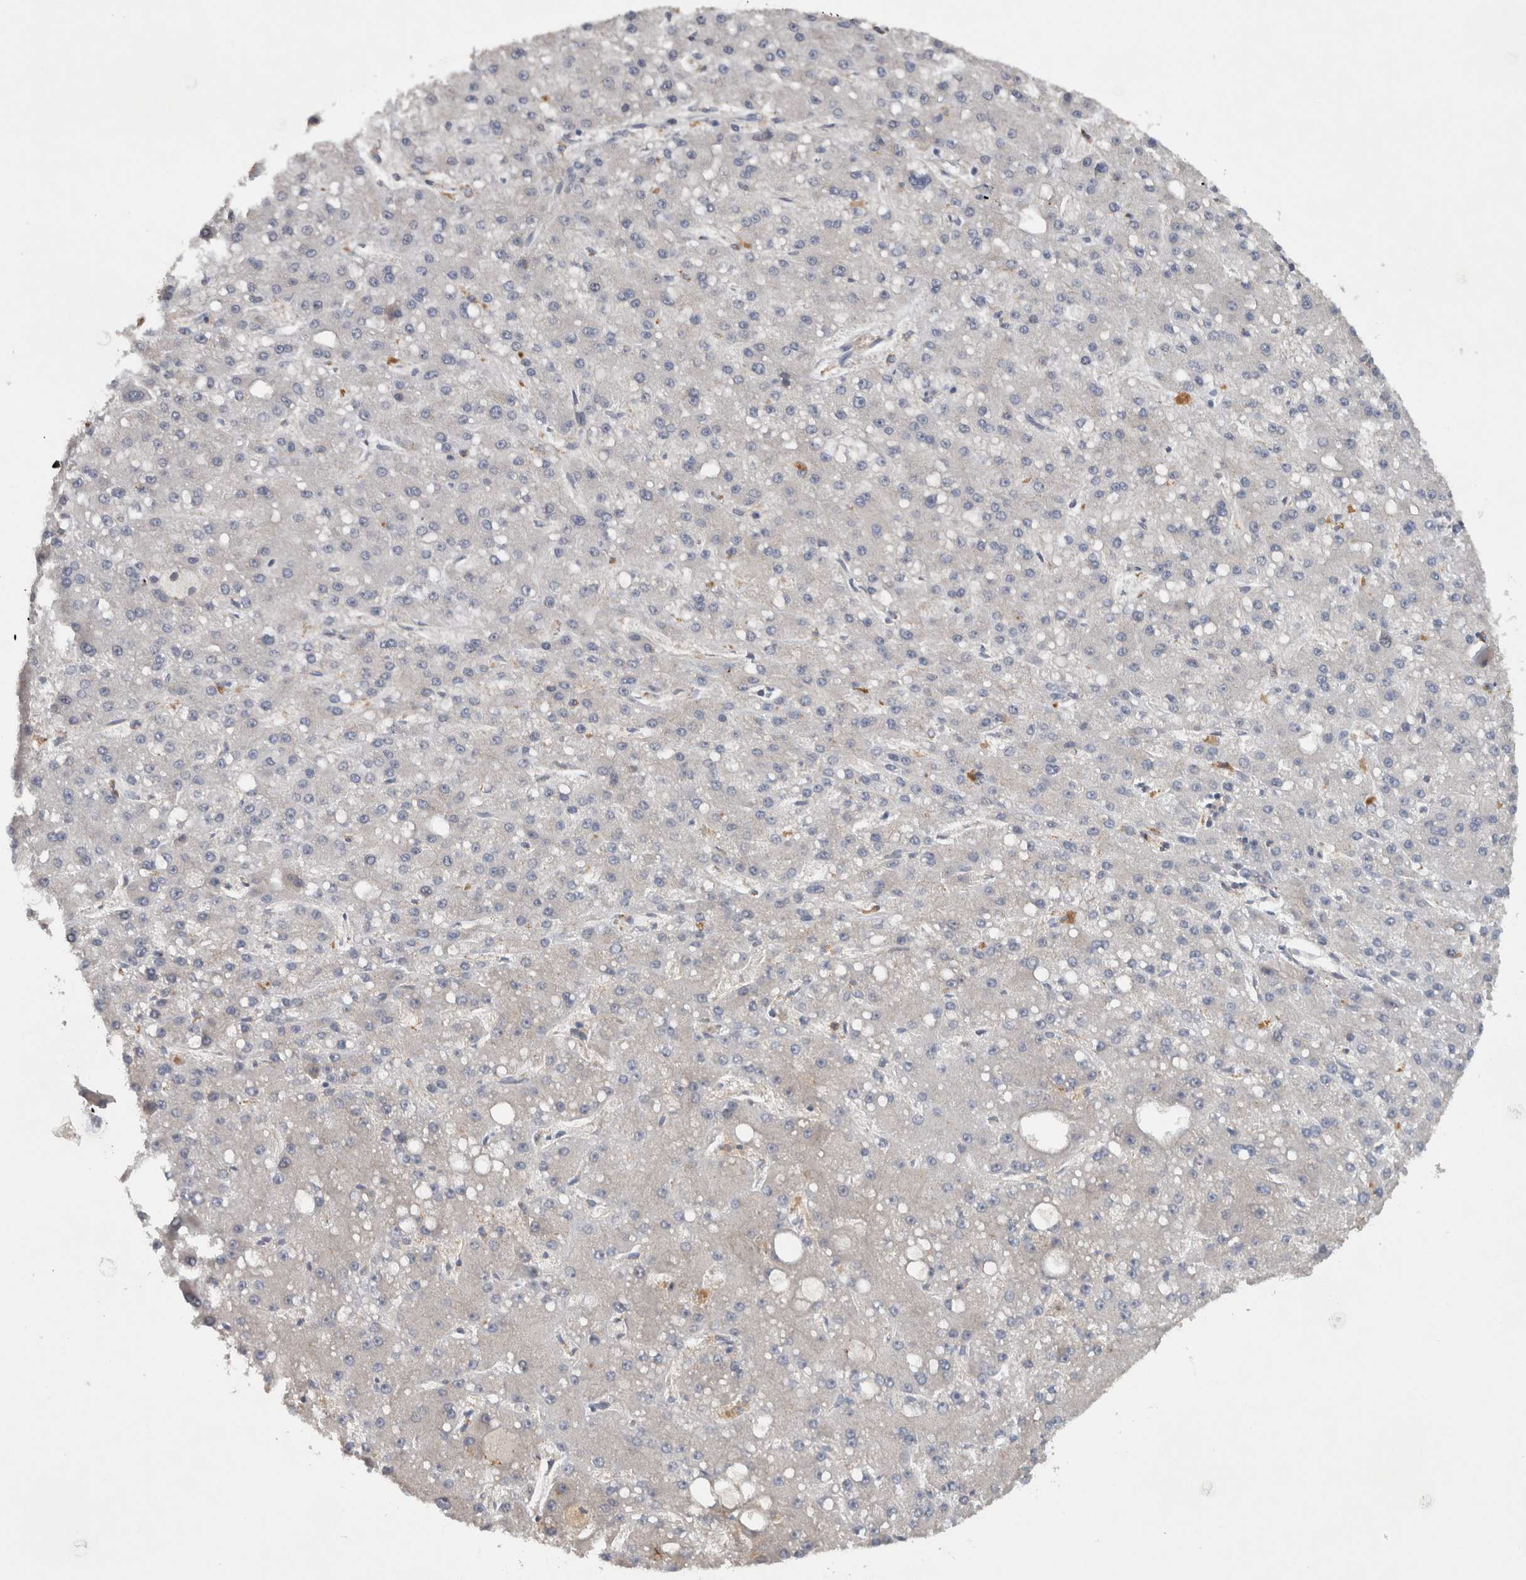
{"staining": {"intensity": "negative", "quantity": "none", "location": "none"}, "tissue": "liver cancer", "cell_type": "Tumor cells", "image_type": "cancer", "snomed": [{"axis": "morphology", "description": "Carcinoma, Hepatocellular, NOS"}, {"axis": "topography", "description": "Liver"}], "caption": "Liver hepatocellular carcinoma stained for a protein using immunohistochemistry (IHC) exhibits no positivity tumor cells.", "gene": "HEXD", "patient": {"sex": "male", "age": 67}}